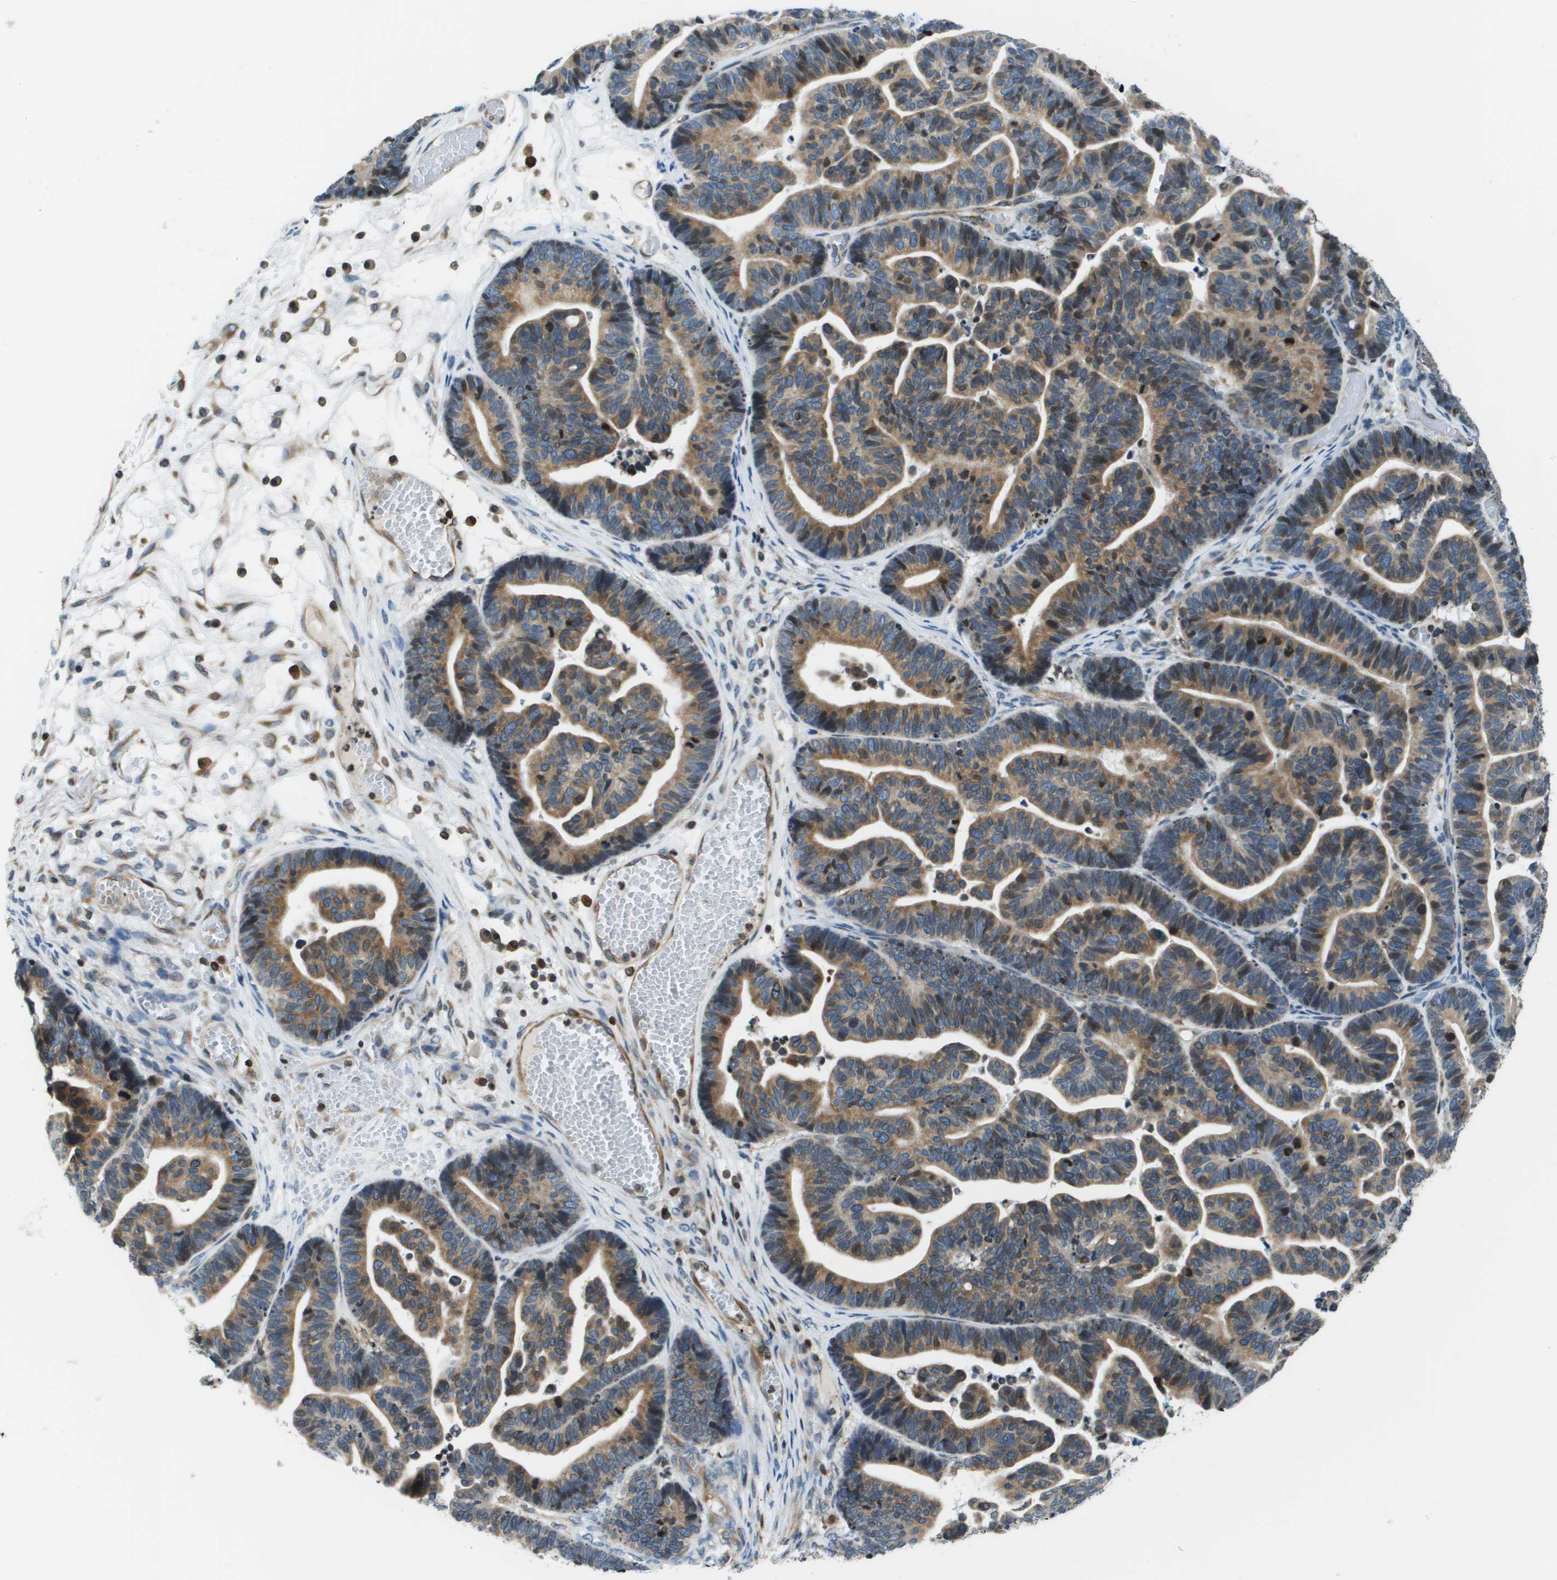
{"staining": {"intensity": "moderate", "quantity": ">75%", "location": "cytoplasmic/membranous"}, "tissue": "ovarian cancer", "cell_type": "Tumor cells", "image_type": "cancer", "snomed": [{"axis": "morphology", "description": "Cystadenocarcinoma, serous, NOS"}, {"axis": "topography", "description": "Ovary"}], "caption": "Tumor cells demonstrate moderate cytoplasmic/membranous positivity in about >75% of cells in ovarian cancer.", "gene": "ESYT1", "patient": {"sex": "female", "age": 56}}